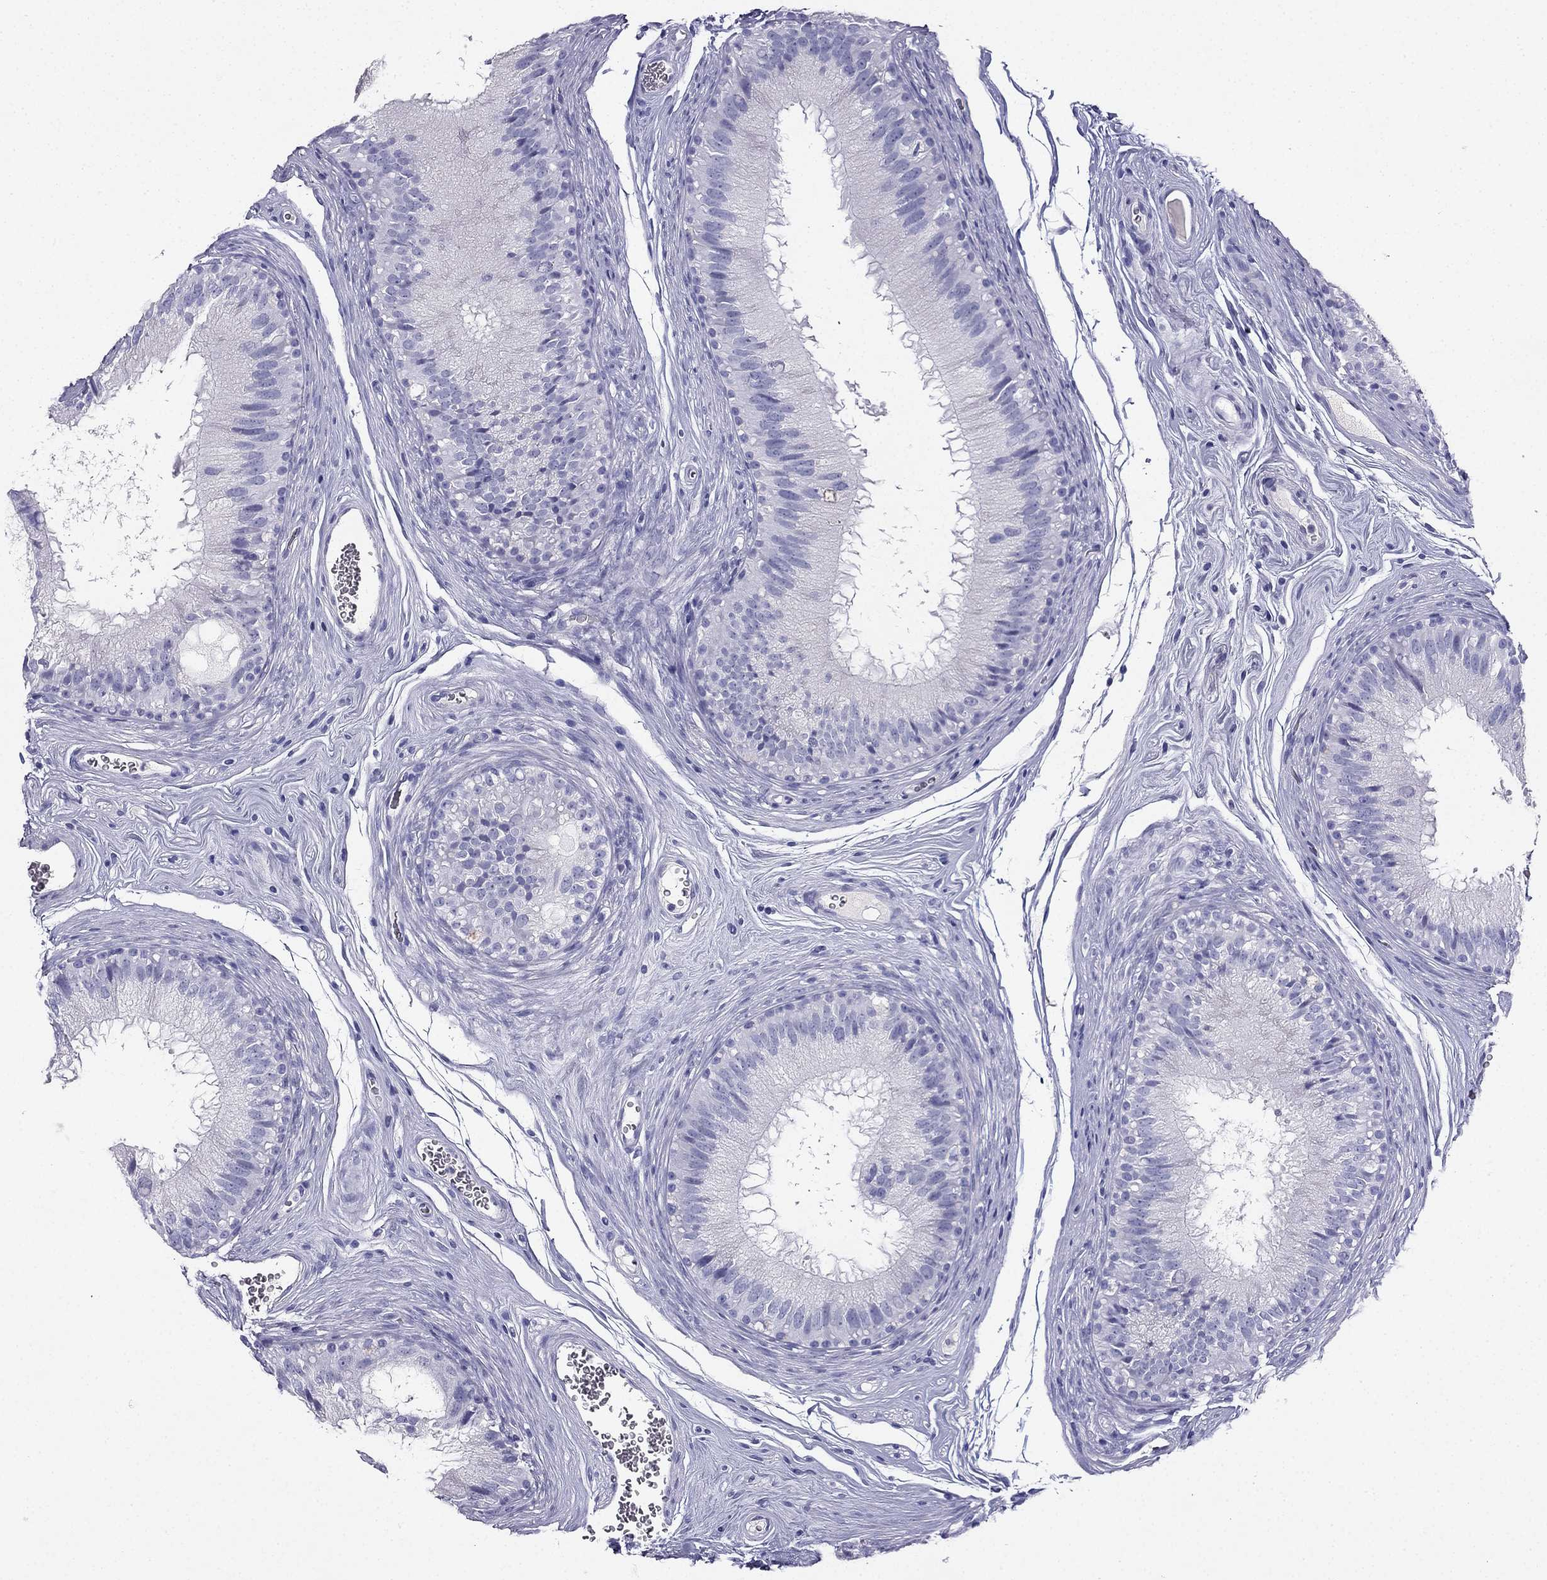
{"staining": {"intensity": "negative", "quantity": "none", "location": "none"}, "tissue": "epididymis", "cell_type": "Glandular cells", "image_type": "normal", "snomed": [{"axis": "morphology", "description": "Normal tissue, NOS"}, {"axis": "topography", "description": "Epididymis"}], "caption": "Human epididymis stained for a protein using immunohistochemistry displays no expression in glandular cells.", "gene": "NPTX1", "patient": {"sex": "male", "age": 37}}